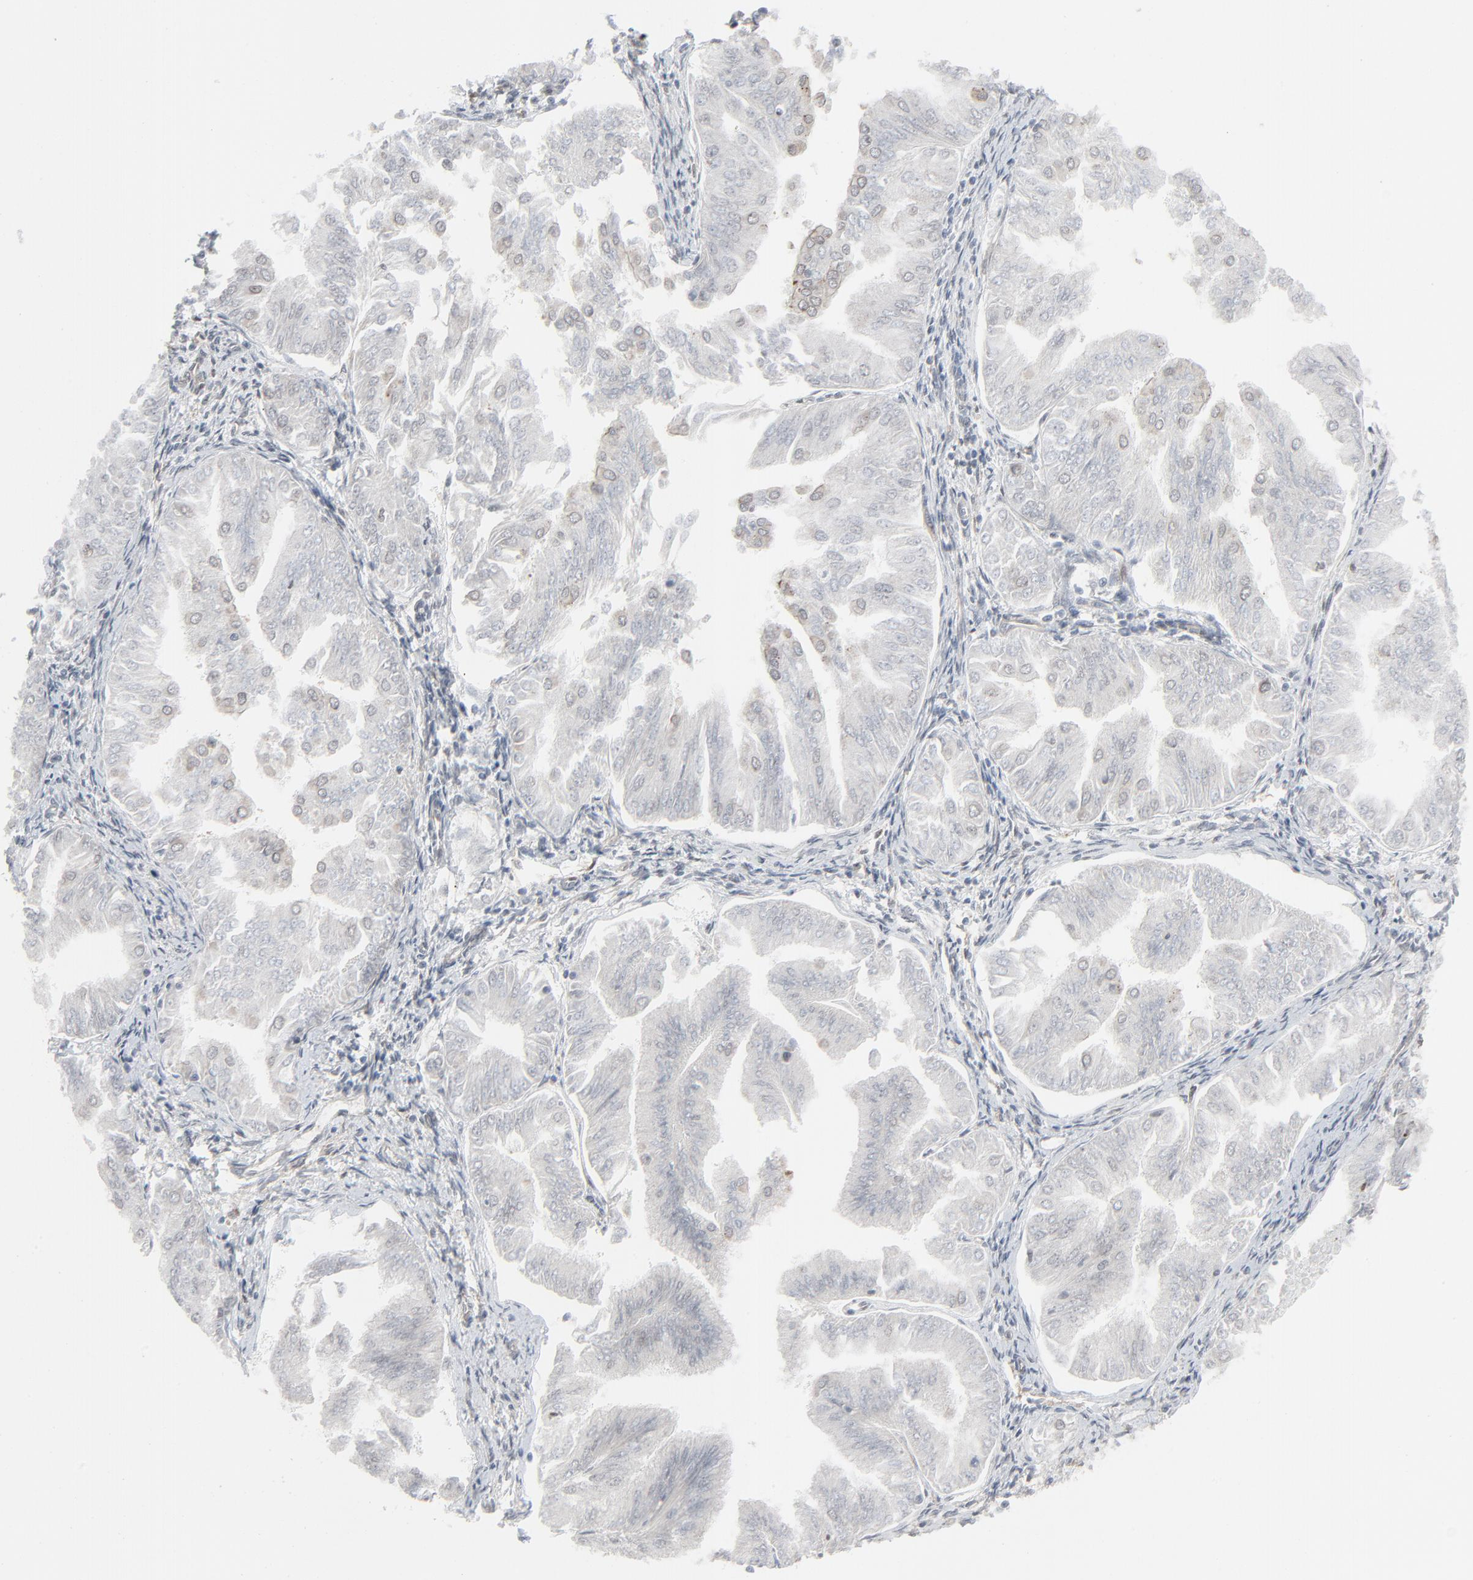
{"staining": {"intensity": "weak", "quantity": "<25%", "location": "nuclear"}, "tissue": "endometrial cancer", "cell_type": "Tumor cells", "image_type": "cancer", "snomed": [{"axis": "morphology", "description": "Adenocarcinoma, NOS"}, {"axis": "topography", "description": "Endometrium"}], "caption": "Photomicrograph shows no protein staining in tumor cells of endometrial adenocarcinoma tissue. (DAB IHC with hematoxylin counter stain).", "gene": "FBXO28", "patient": {"sex": "female", "age": 53}}